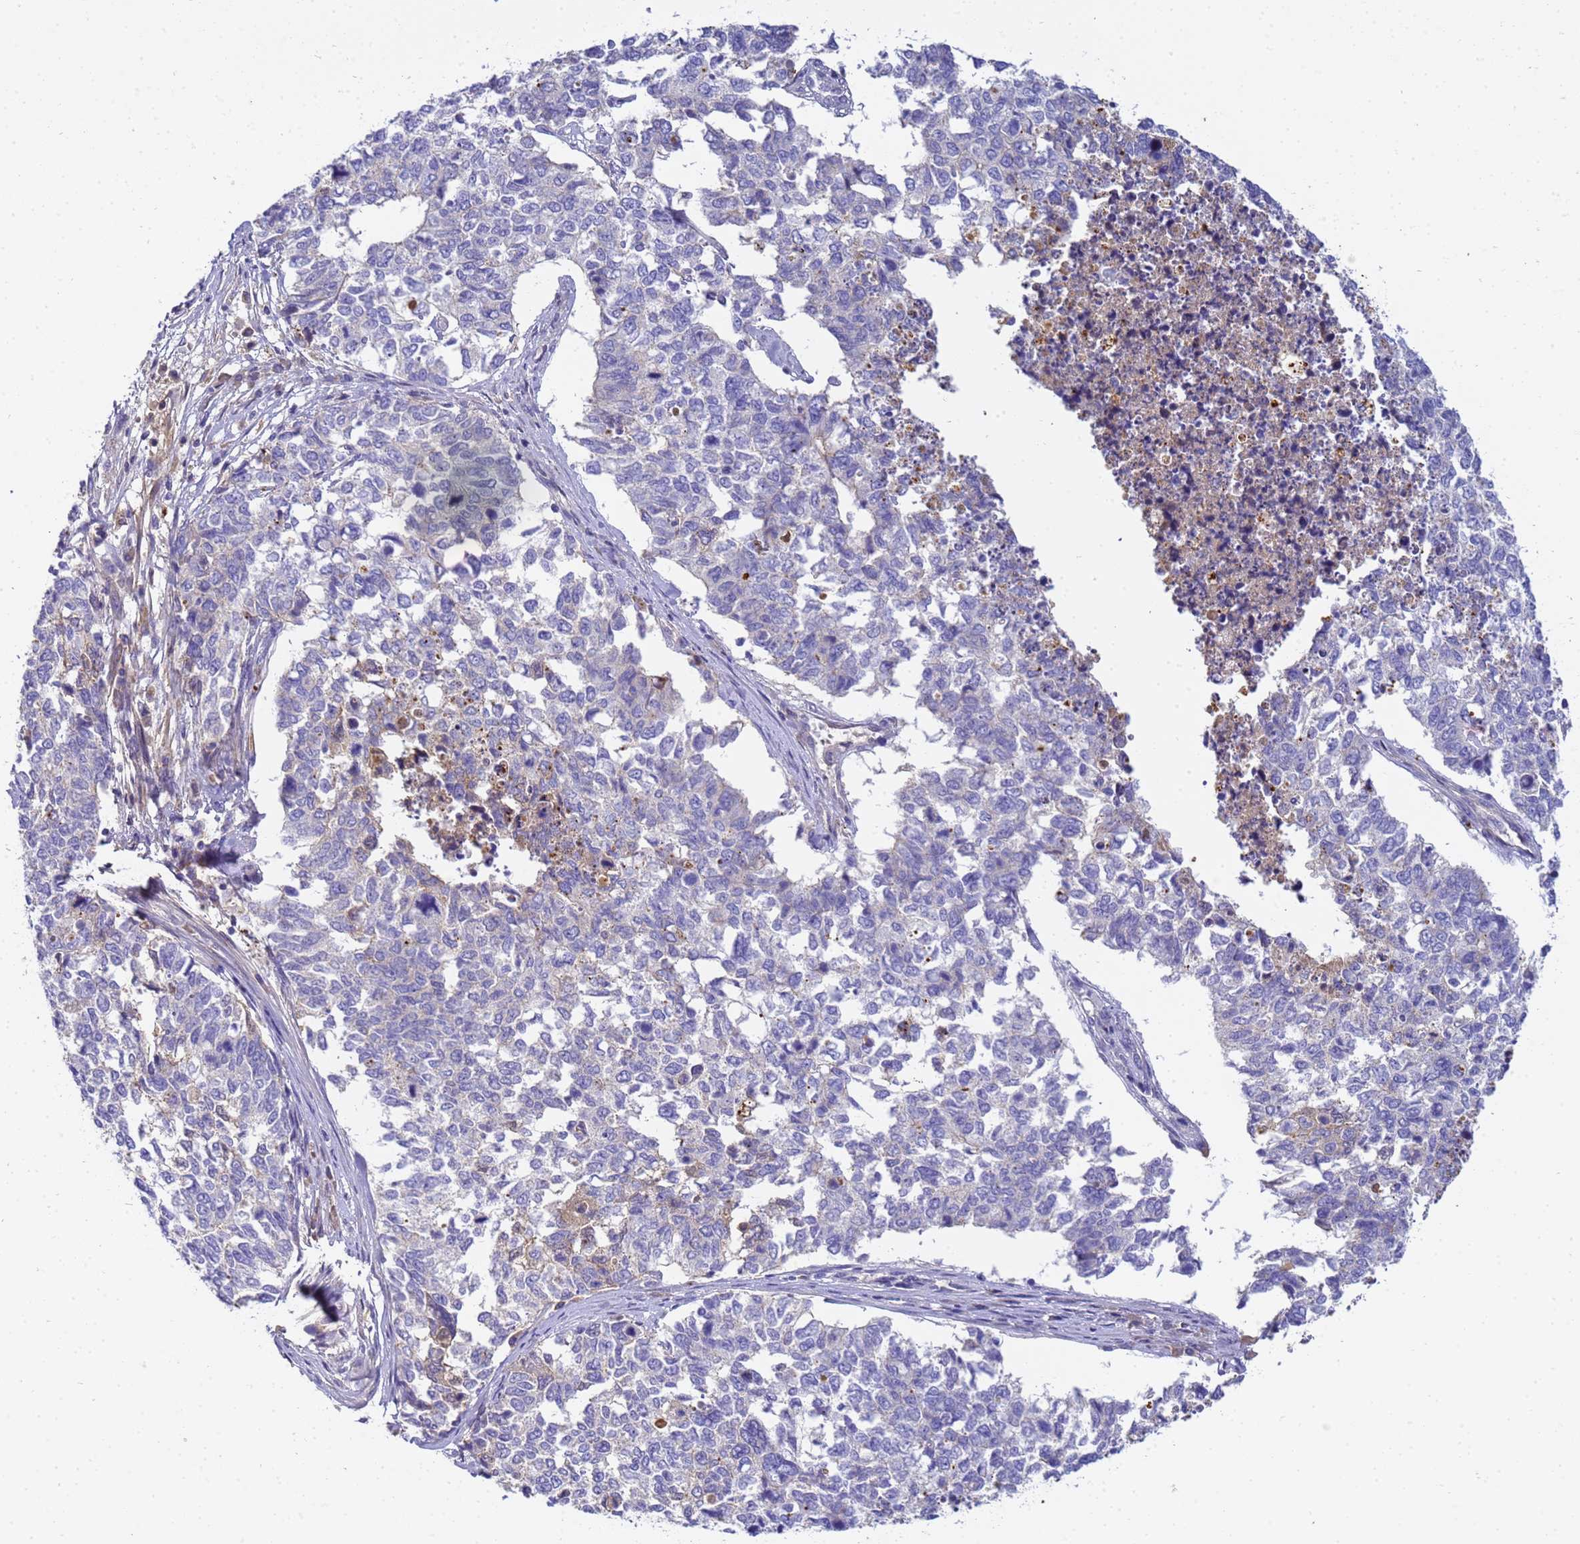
{"staining": {"intensity": "negative", "quantity": "none", "location": "none"}, "tissue": "cervical cancer", "cell_type": "Tumor cells", "image_type": "cancer", "snomed": [{"axis": "morphology", "description": "Squamous cell carcinoma, NOS"}, {"axis": "topography", "description": "Cervix"}], "caption": "This is an immunohistochemistry photomicrograph of human cervical squamous cell carcinoma. There is no staining in tumor cells.", "gene": "TBCD", "patient": {"sex": "female", "age": 63}}